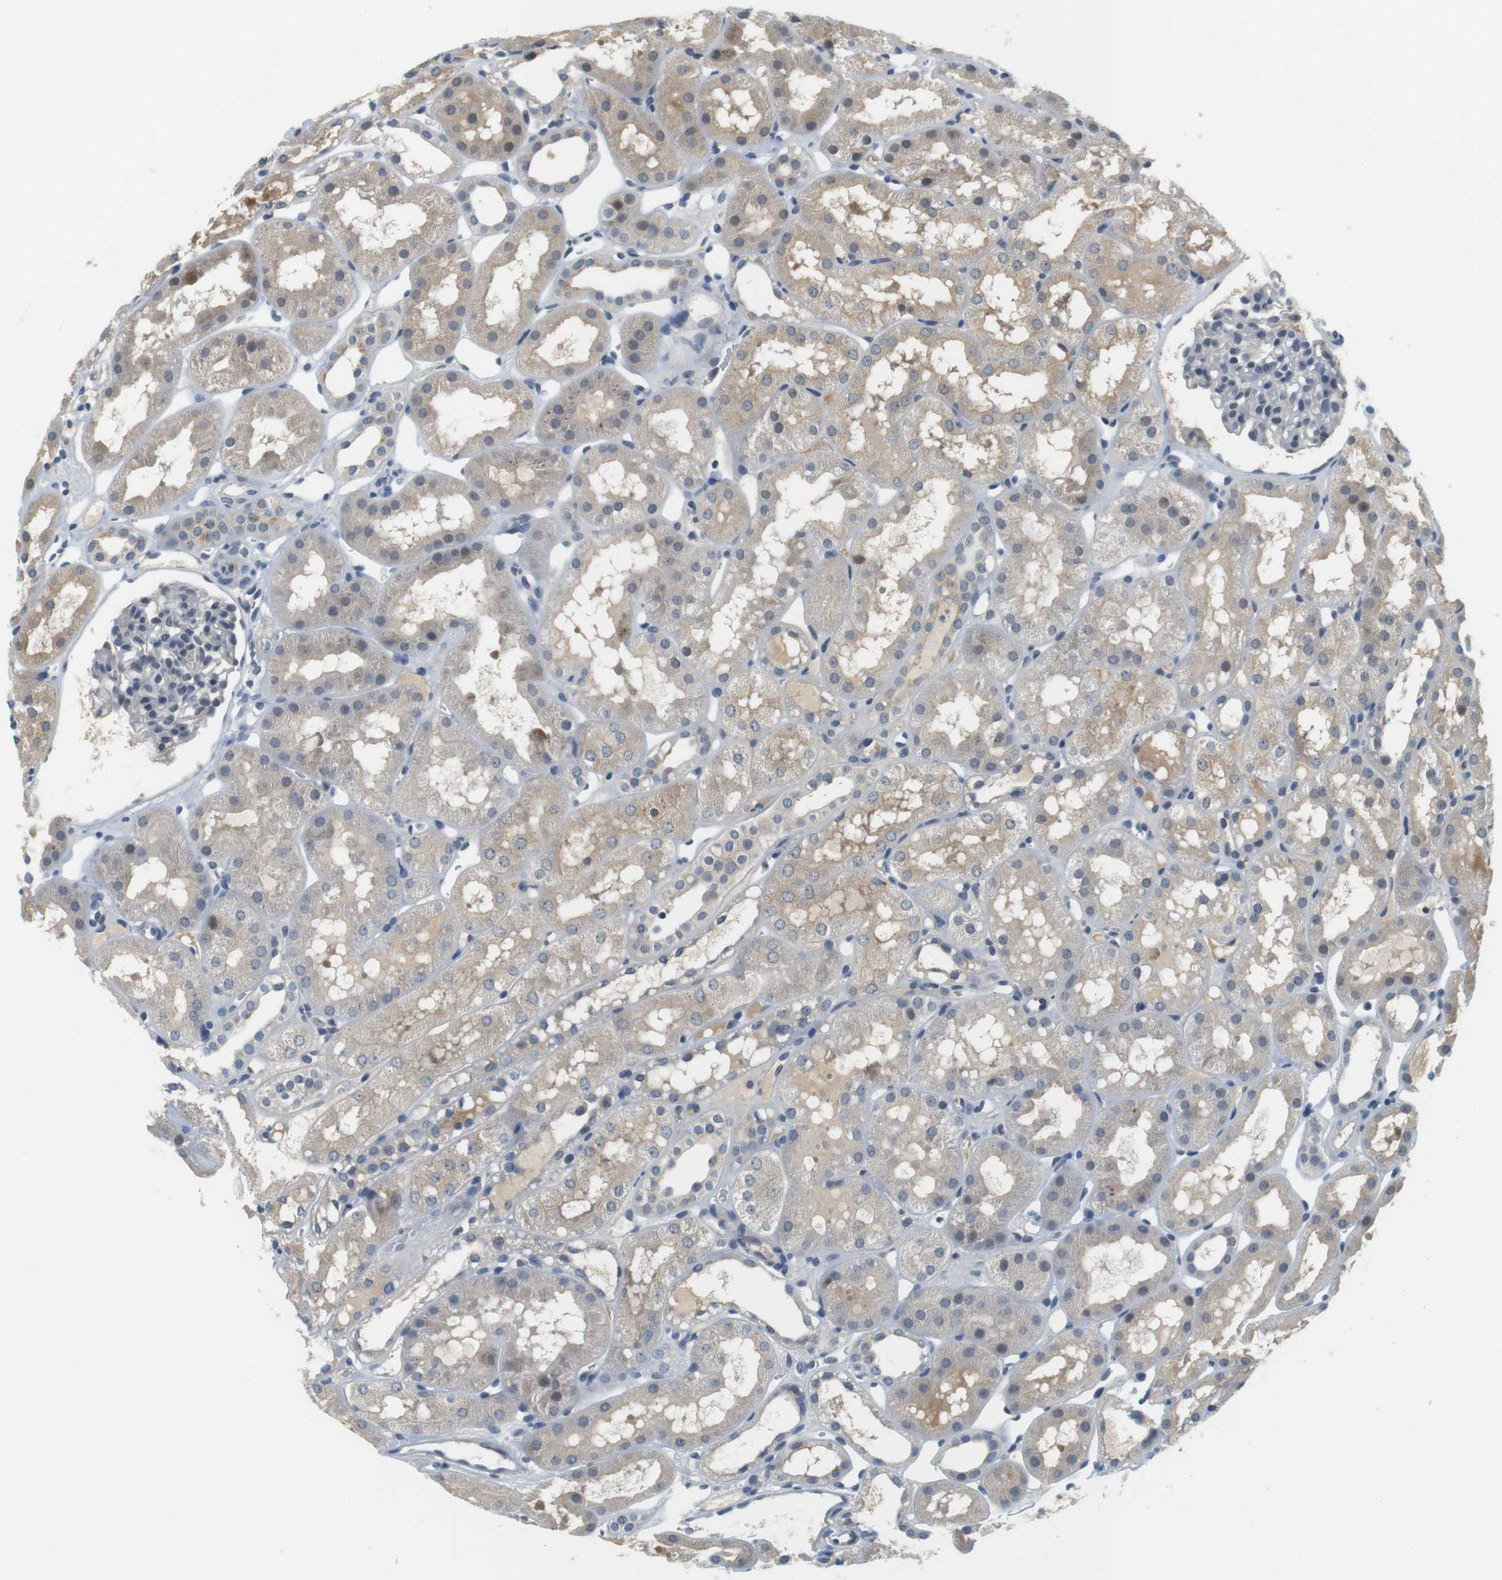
{"staining": {"intensity": "negative", "quantity": "none", "location": "none"}, "tissue": "kidney", "cell_type": "Cells in glomeruli", "image_type": "normal", "snomed": [{"axis": "morphology", "description": "Normal tissue, NOS"}, {"axis": "topography", "description": "Kidney"}, {"axis": "topography", "description": "Urinary bladder"}], "caption": "Immunohistochemical staining of unremarkable human kidney displays no significant staining in cells in glomeruli. The staining is performed using DAB brown chromogen with nuclei counter-stained in using hematoxylin.", "gene": "WNT7A", "patient": {"sex": "male", "age": 16}}